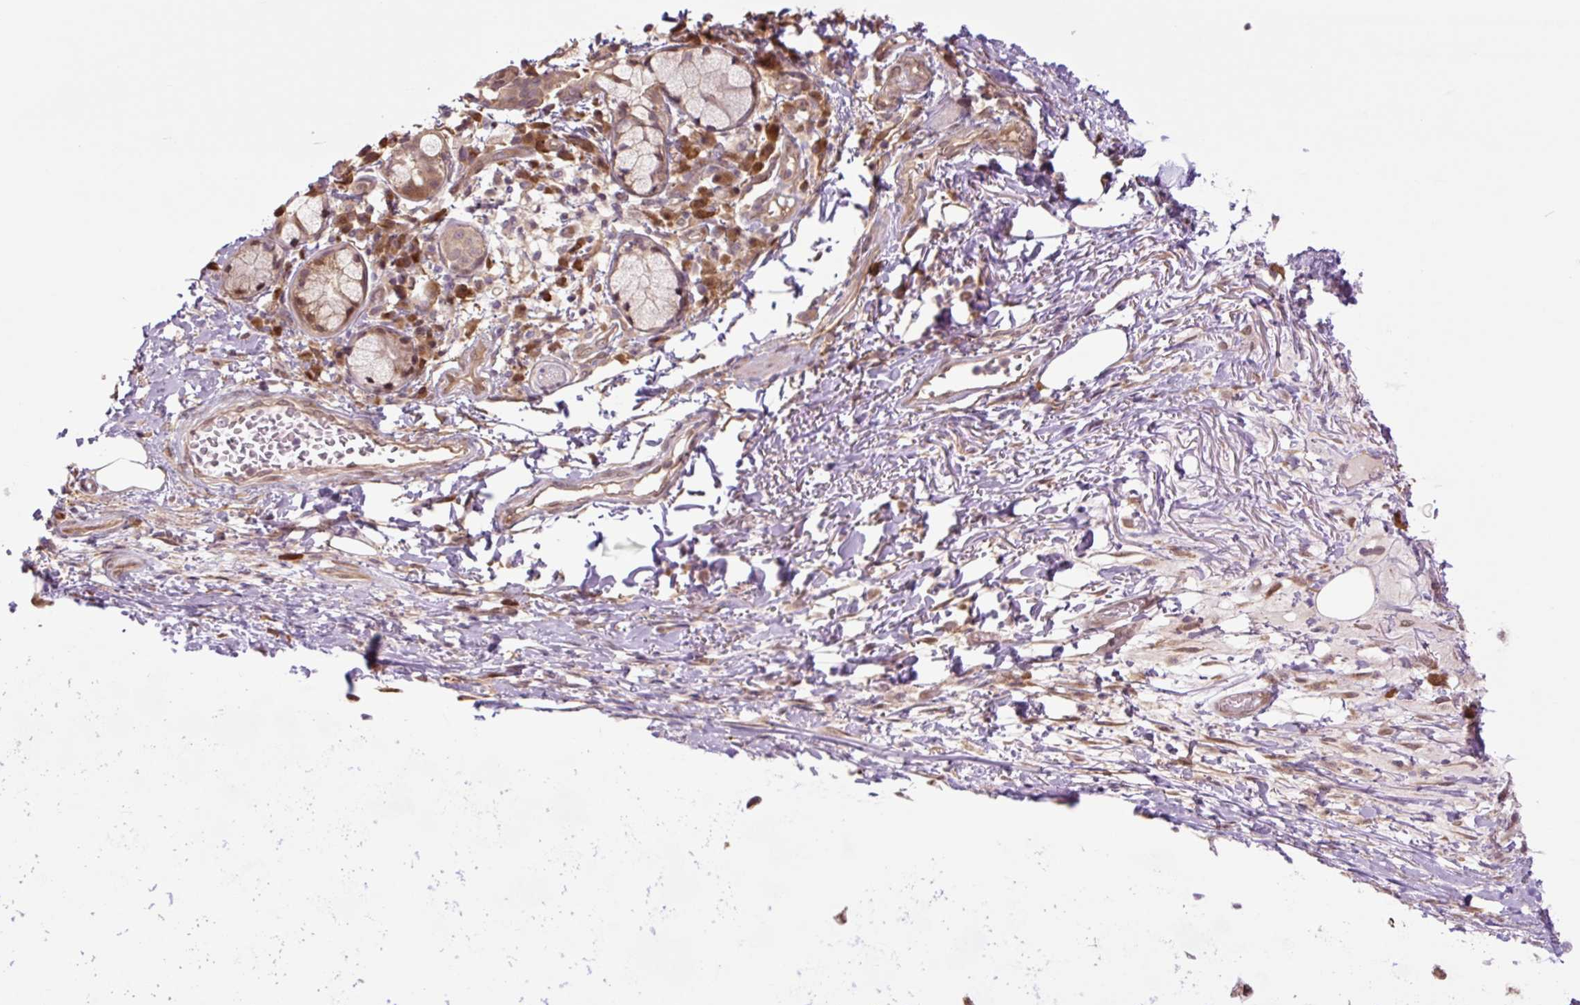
{"staining": {"intensity": "weak", "quantity": ">75%", "location": "cytoplasmic/membranous"}, "tissue": "adipose tissue", "cell_type": "Adipocytes", "image_type": "normal", "snomed": [{"axis": "morphology", "description": "Normal tissue, NOS"}, {"axis": "topography", "description": "Cartilage tissue"}, {"axis": "topography", "description": "Bronchus"}], "caption": "Adipocytes exhibit low levels of weak cytoplasmic/membranous staining in approximately >75% of cells in normal adipose tissue.", "gene": "TPT1", "patient": {"sex": "male", "age": 56}}